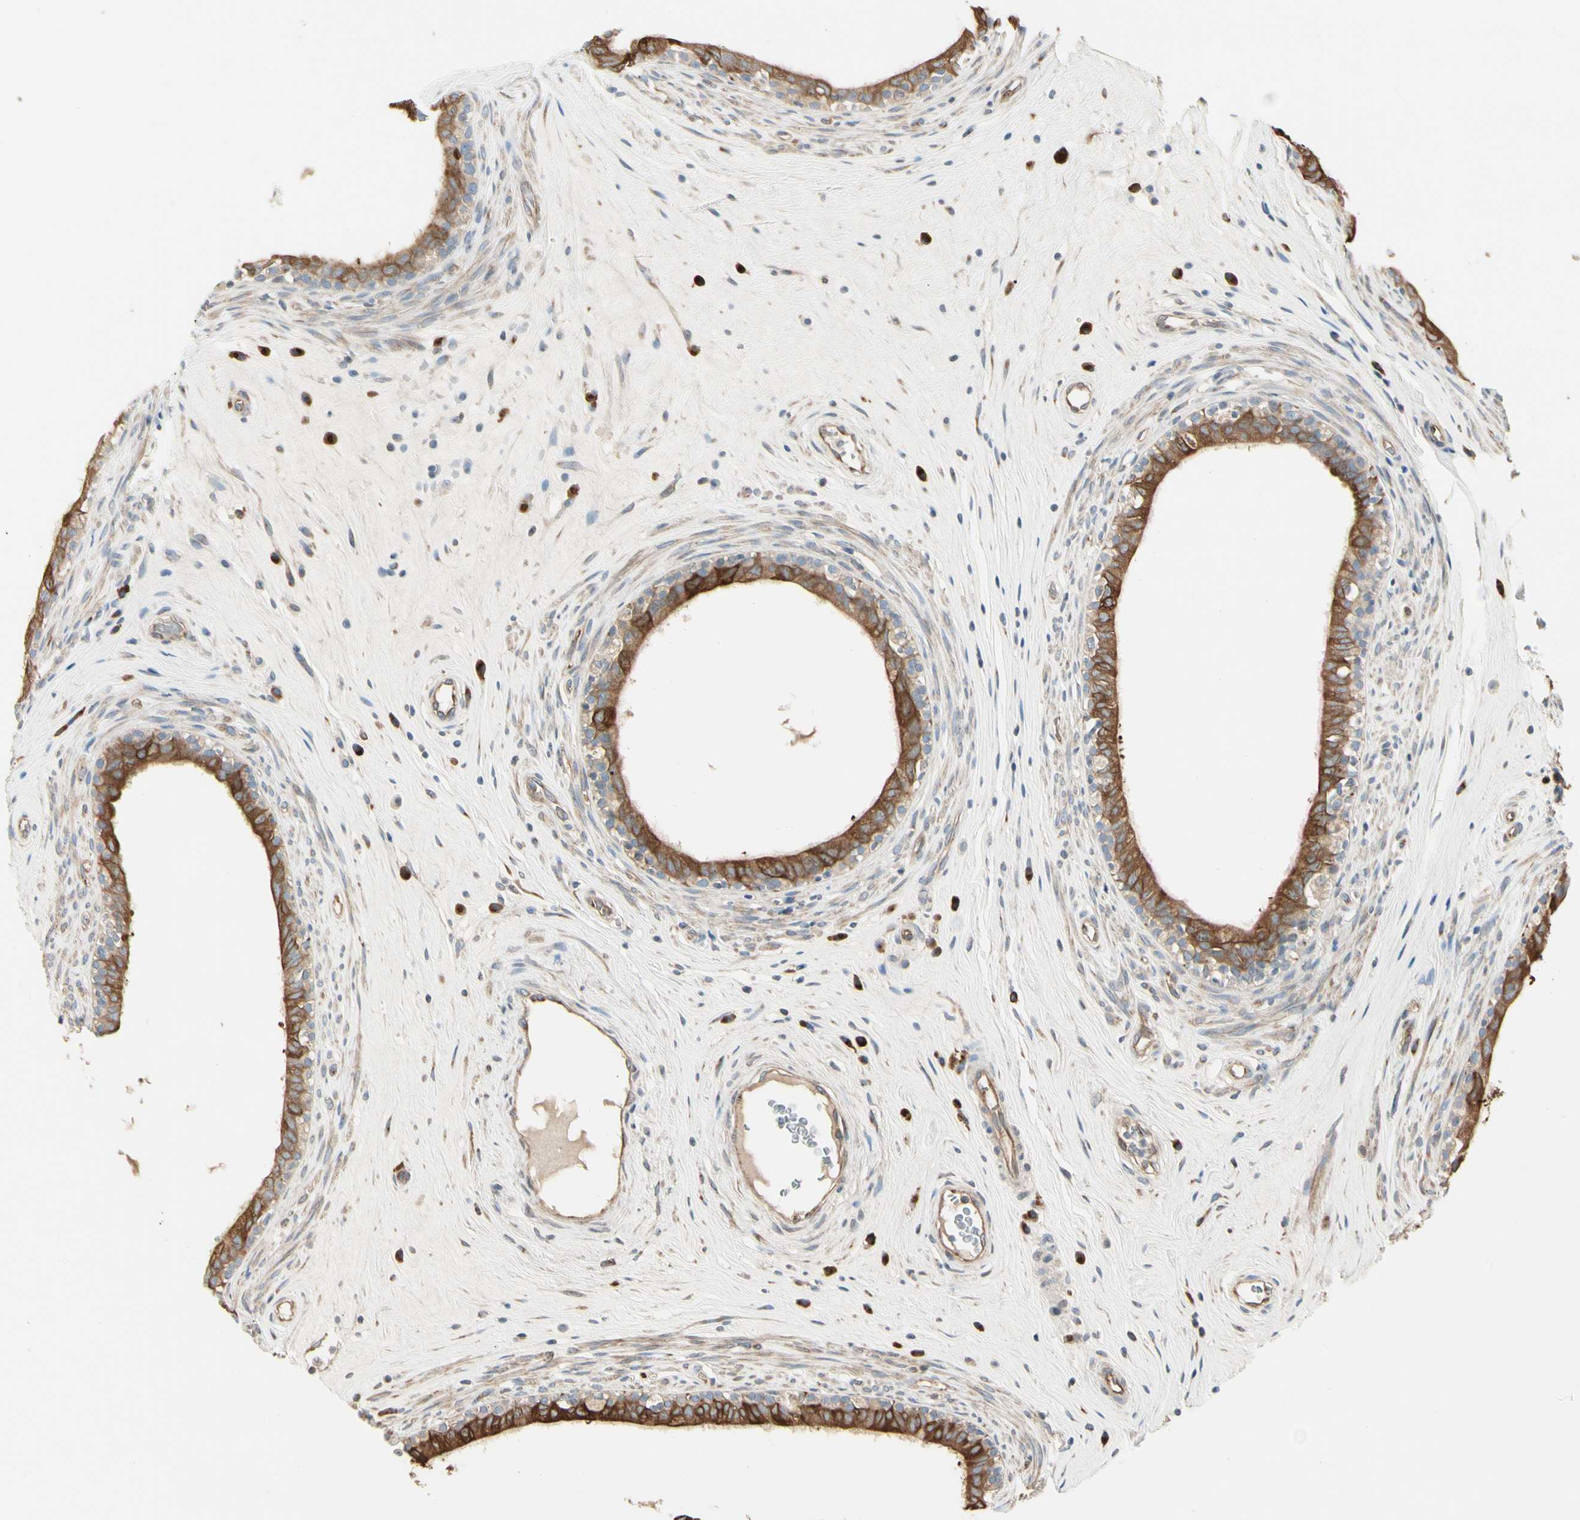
{"staining": {"intensity": "strong", "quantity": "25%-75%", "location": "cytoplasmic/membranous"}, "tissue": "epididymis", "cell_type": "Glandular cells", "image_type": "normal", "snomed": [{"axis": "morphology", "description": "Normal tissue, NOS"}, {"axis": "morphology", "description": "Inflammation, NOS"}, {"axis": "topography", "description": "Epididymis"}], "caption": "Strong cytoplasmic/membranous protein positivity is present in about 25%-75% of glandular cells in epididymis.", "gene": "NUCB2", "patient": {"sex": "male", "age": 84}}